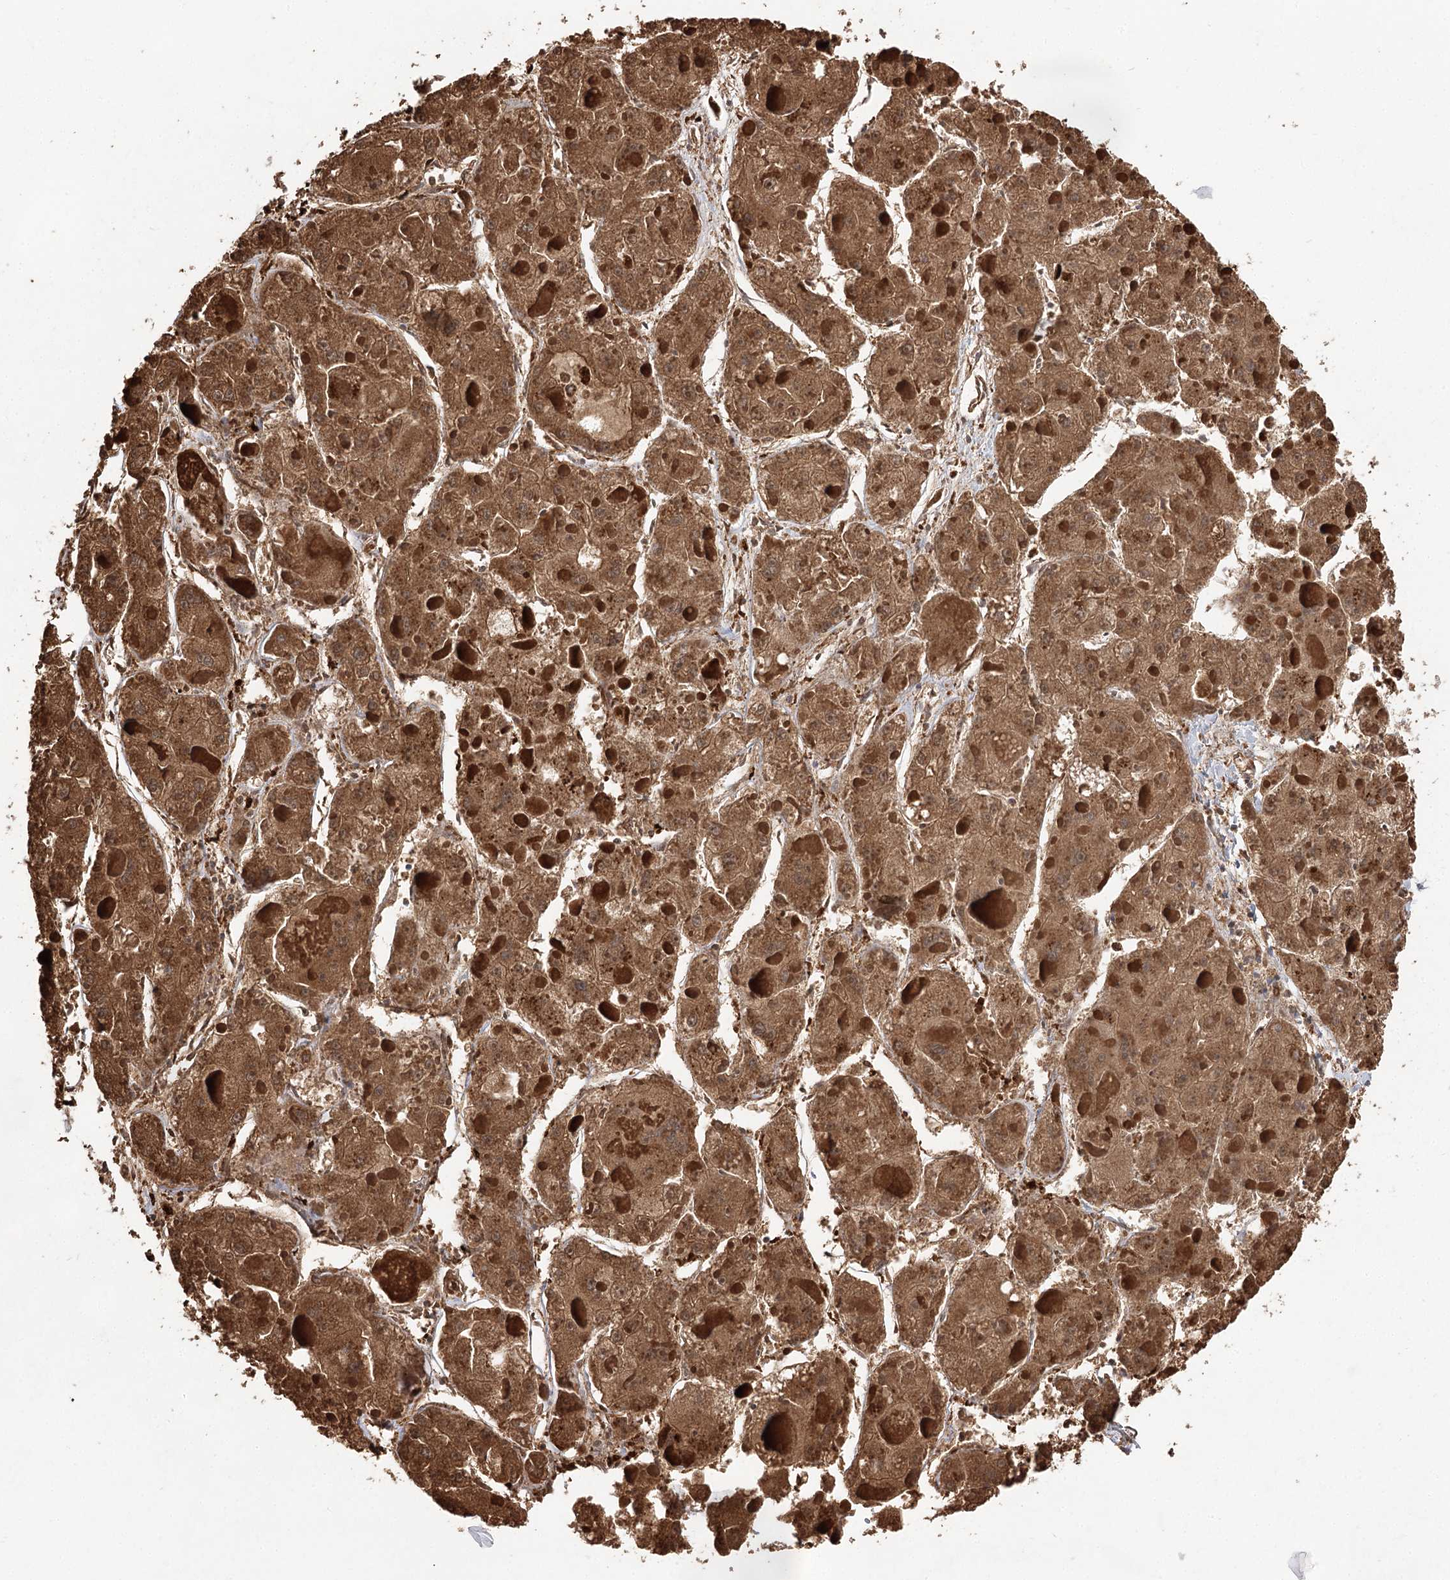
{"staining": {"intensity": "strong", "quantity": ">75%", "location": "cytoplasmic/membranous"}, "tissue": "liver cancer", "cell_type": "Tumor cells", "image_type": "cancer", "snomed": [{"axis": "morphology", "description": "Carcinoma, Hepatocellular, NOS"}, {"axis": "topography", "description": "Liver"}], "caption": "Immunohistochemical staining of liver cancer (hepatocellular carcinoma) exhibits high levels of strong cytoplasmic/membranous protein positivity in about >75% of tumor cells.", "gene": "NADK2", "patient": {"sex": "female", "age": 73}}